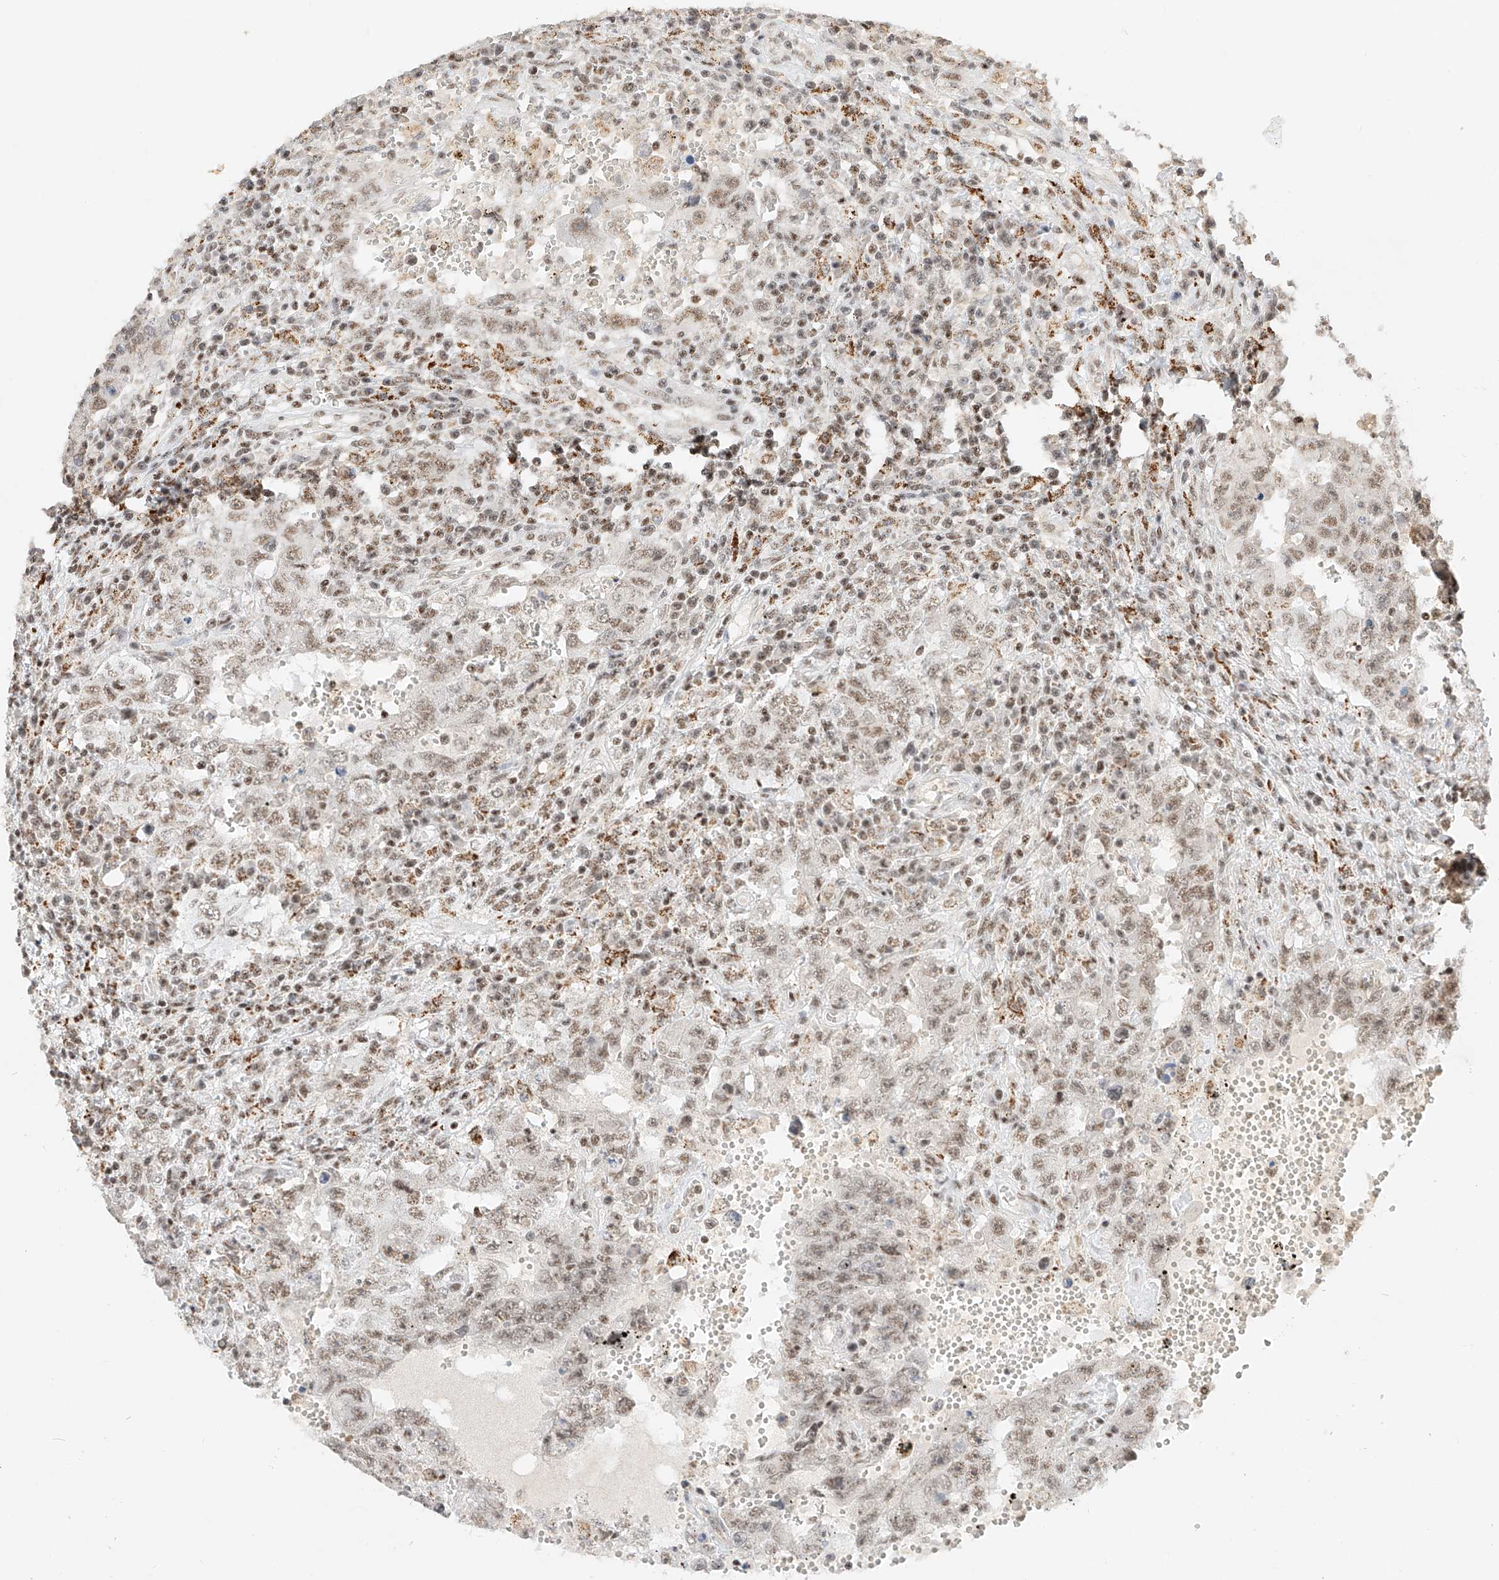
{"staining": {"intensity": "moderate", "quantity": ">75%", "location": "nuclear"}, "tissue": "testis cancer", "cell_type": "Tumor cells", "image_type": "cancer", "snomed": [{"axis": "morphology", "description": "Carcinoma, Embryonal, NOS"}, {"axis": "topography", "description": "Testis"}], "caption": "IHC (DAB) staining of human embryonal carcinoma (testis) displays moderate nuclear protein staining in approximately >75% of tumor cells.", "gene": "NRF1", "patient": {"sex": "male", "age": 26}}